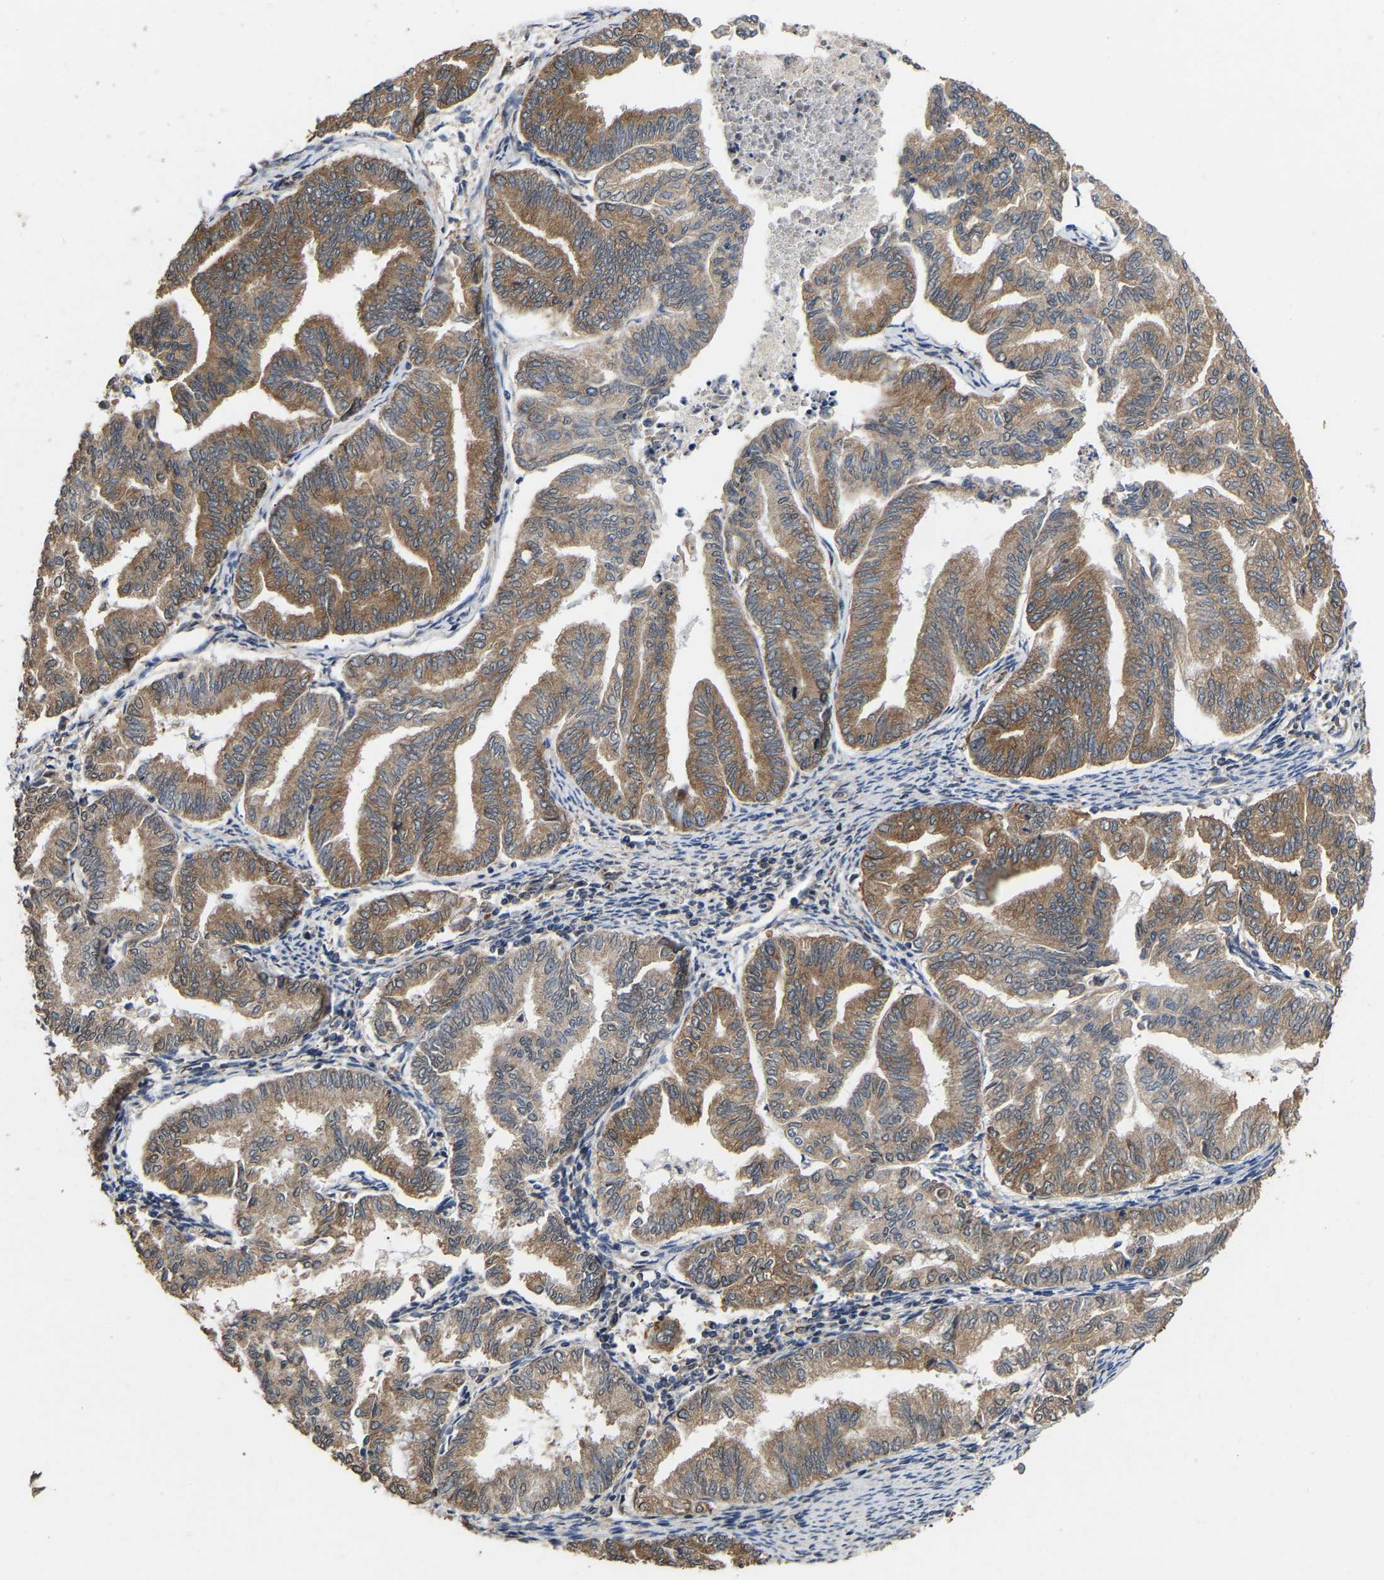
{"staining": {"intensity": "moderate", "quantity": ">75%", "location": "cytoplasmic/membranous"}, "tissue": "endometrial cancer", "cell_type": "Tumor cells", "image_type": "cancer", "snomed": [{"axis": "morphology", "description": "Adenocarcinoma, NOS"}, {"axis": "topography", "description": "Endometrium"}], "caption": "Protein expression analysis of human endometrial cancer (adenocarcinoma) reveals moderate cytoplasmic/membranous staining in about >75% of tumor cells.", "gene": "AIMP2", "patient": {"sex": "female", "age": 79}}